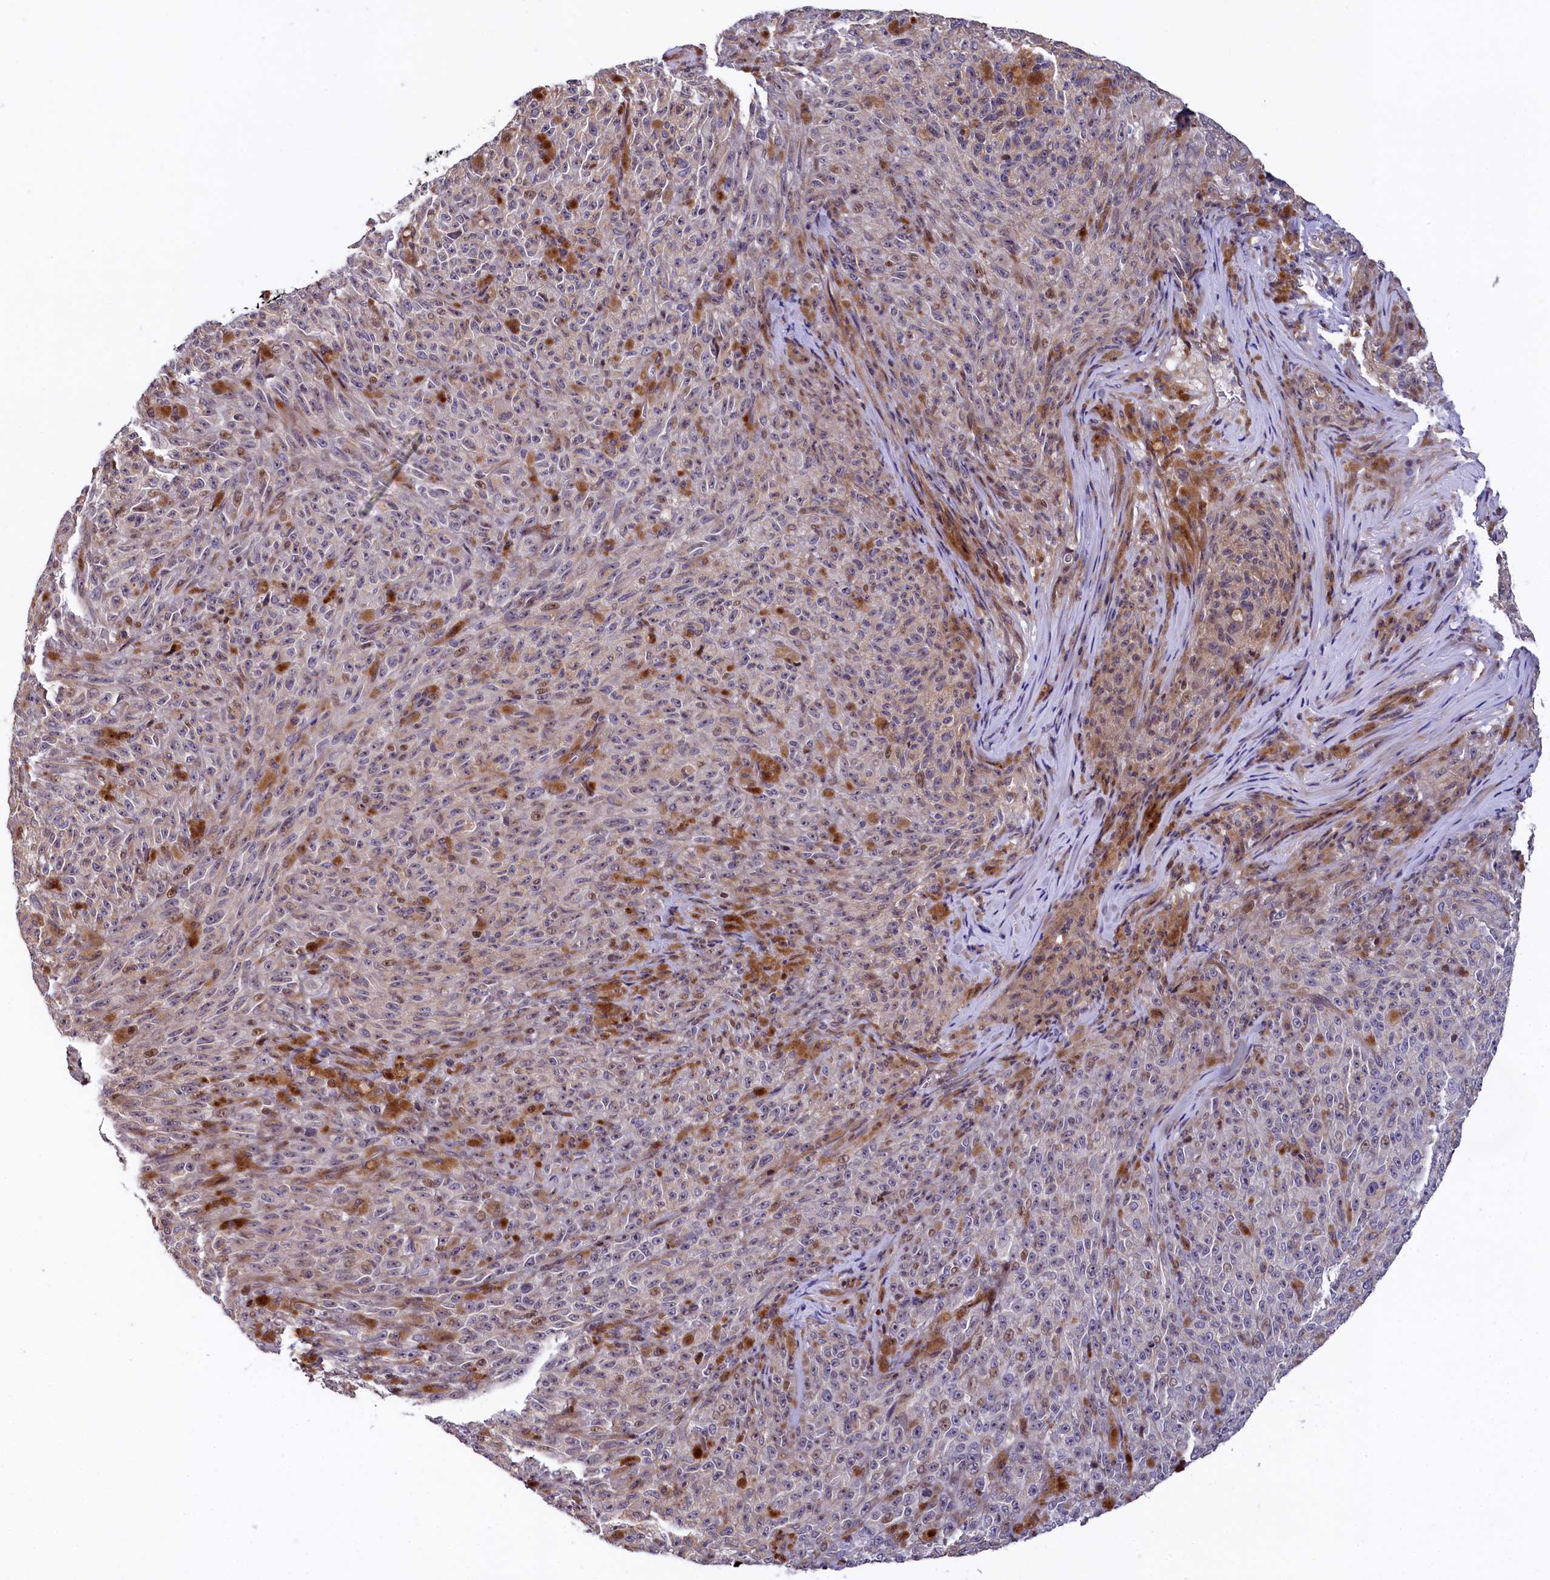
{"staining": {"intensity": "negative", "quantity": "none", "location": "none"}, "tissue": "melanoma", "cell_type": "Tumor cells", "image_type": "cancer", "snomed": [{"axis": "morphology", "description": "Malignant melanoma, NOS"}, {"axis": "topography", "description": "Skin"}], "caption": "IHC histopathology image of neoplastic tissue: human malignant melanoma stained with DAB demonstrates no significant protein staining in tumor cells. (DAB immunohistochemistry, high magnification).", "gene": "TGDS", "patient": {"sex": "female", "age": 82}}